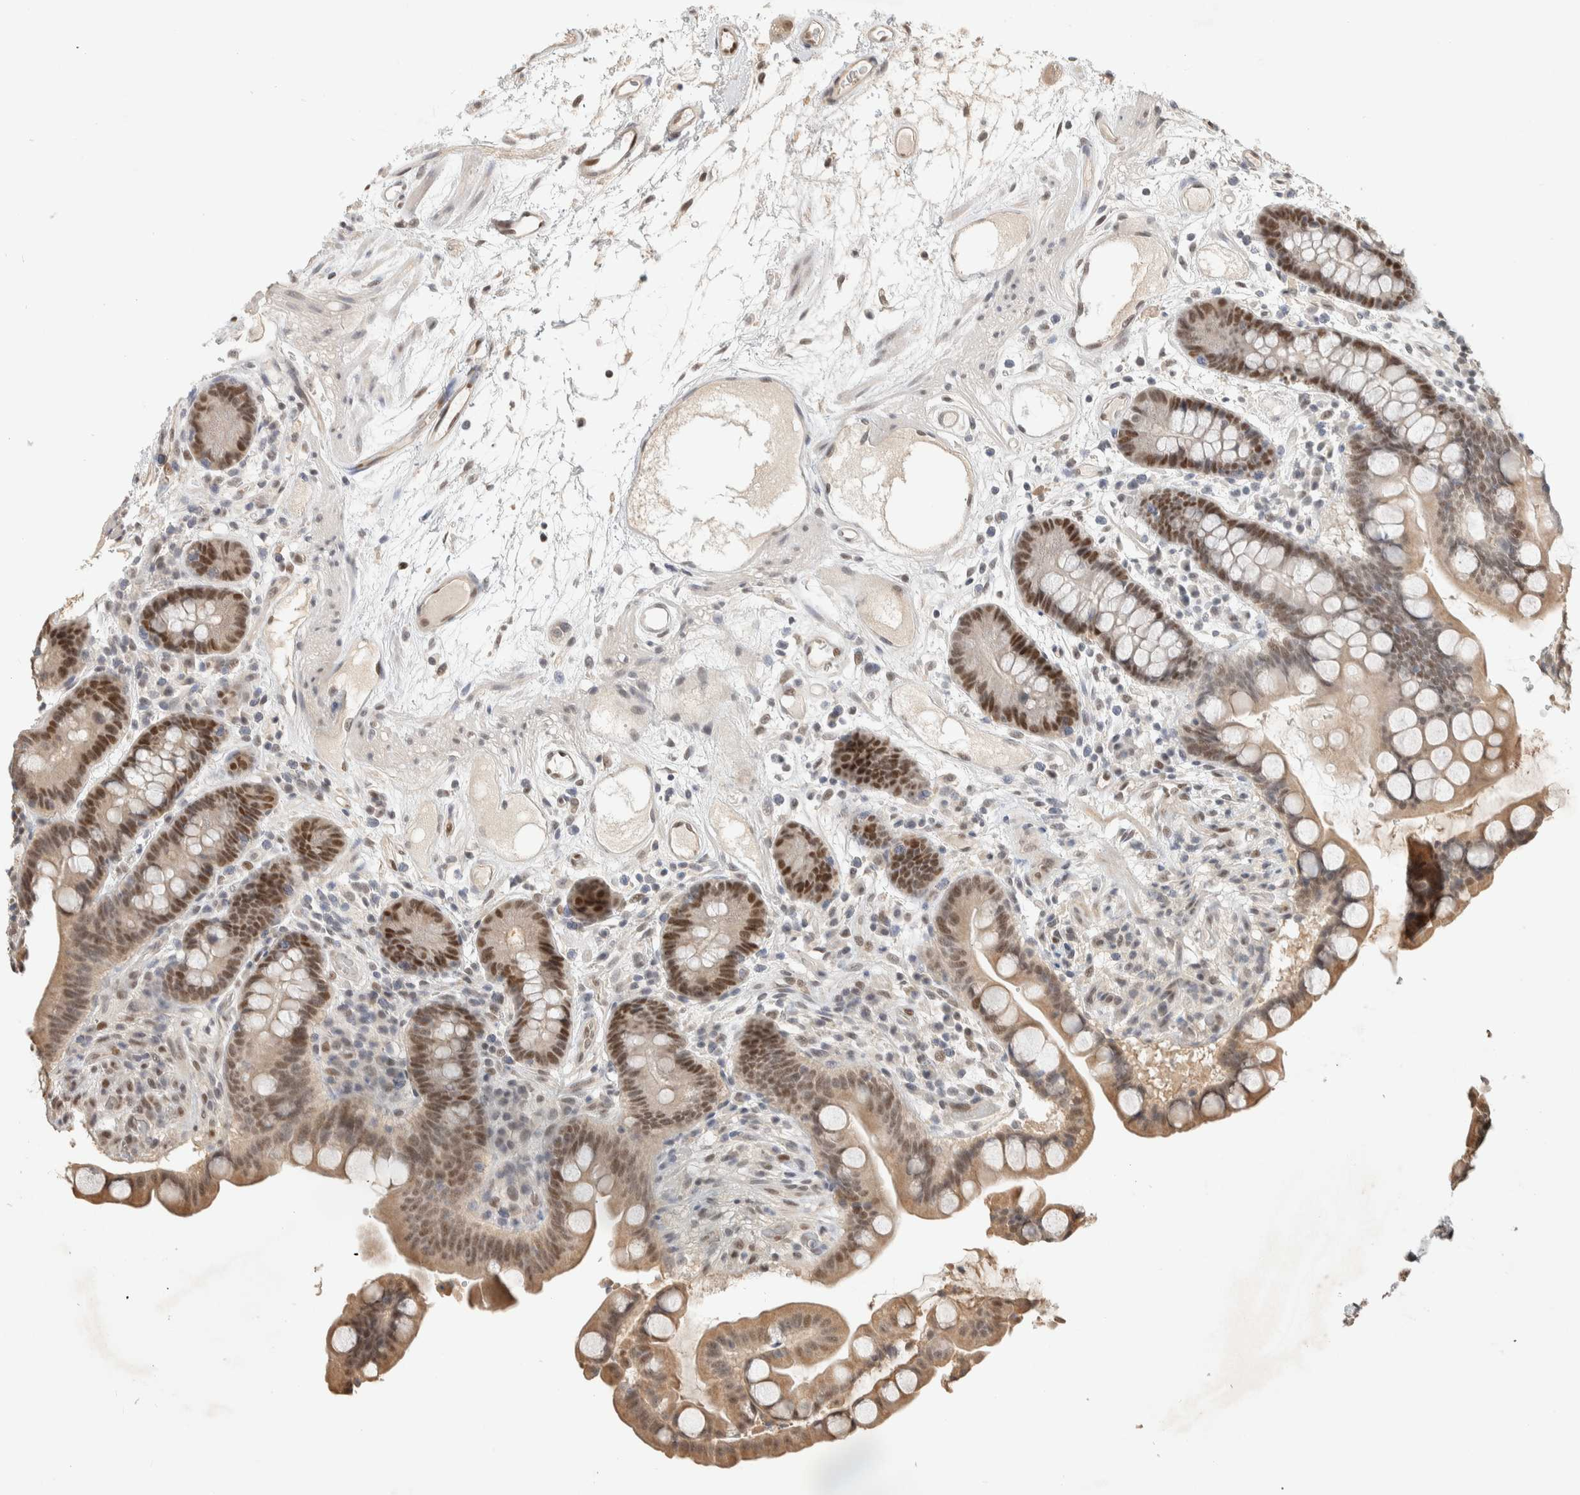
{"staining": {"intensity": "moderate", "quantity": ">75%", "location": "nuclear"}, "tissue": "colon", "cell_type": "Endothelial cells", "image_type": "normal", "snomed": [{"axis": "morphology", "description": "Normal tissue, NOS"}, {"axis": "topography", "description": "Colon"}], "caption": "Immunohistochemistry (IHC) micrograph of benign colon: colon stained using IHC exhibits medium levels of moderate protein expression localized specifically in the nuclear of endothelial cells, appearing as a nuclear brown color.", "gene": "PUS7", "patient": {"sex": "male", "age": 73}}